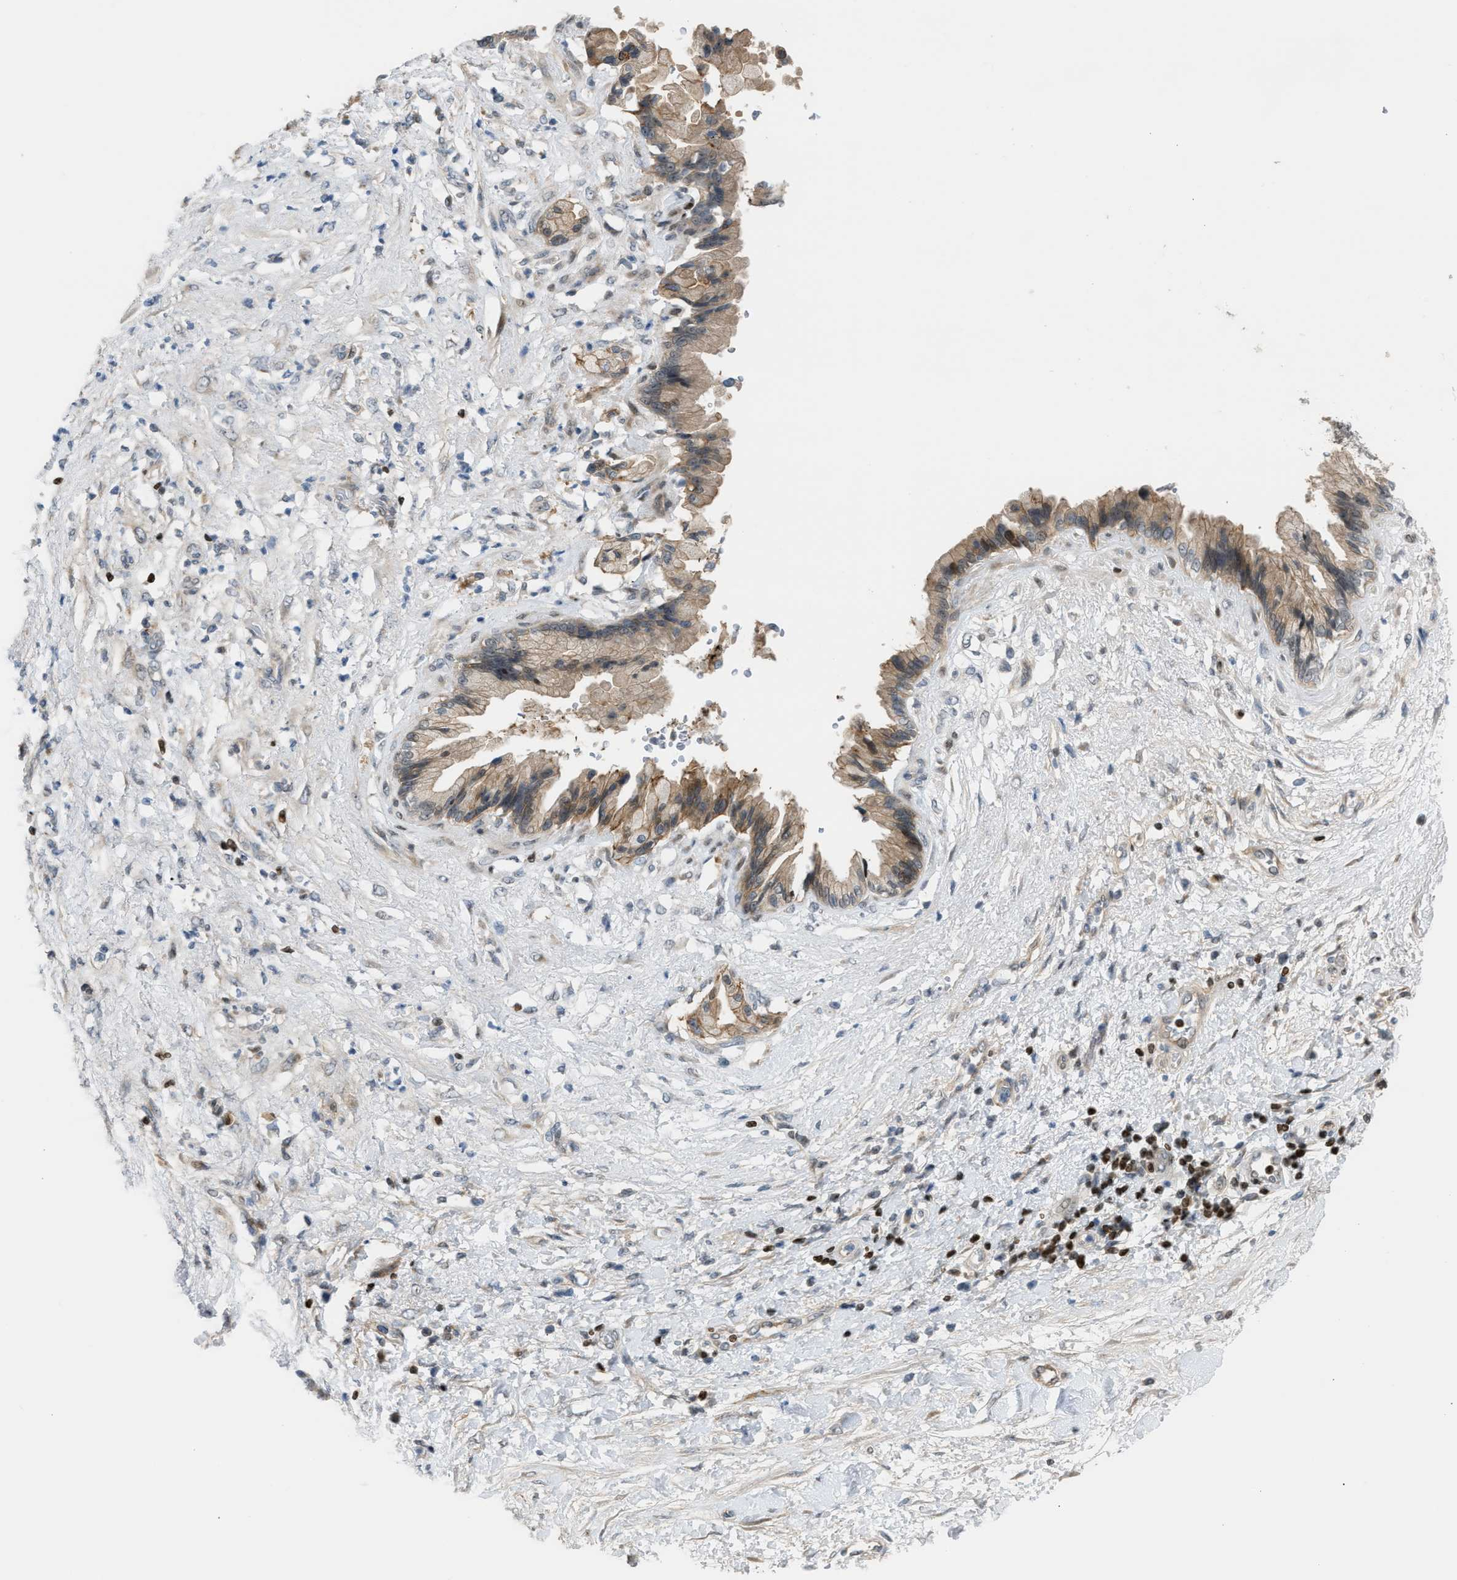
{"staining": {"intensity": "moderate", "quantity": ">75%", "location": "cytoplasmic/membranous"}, "tissue": "pancreatic cancer", "cell_type": "Tumor cells", "image_type": "cancer", "snomed": [{"axis": "morphology", "description": "Adenocarcinoma, NOS"}, {"axis": "topography", "description": "Pancreas"}], "caption": "Immunohistochemistry (IHC) (DAB) staining of pancreatic cancer (adenocarcinoma) shows moderate cytoplasmic/membranous protein positivity in about >75% of tumor cells.", "gene": "NPS", "patient": {"sex": "female", "age": 60}}